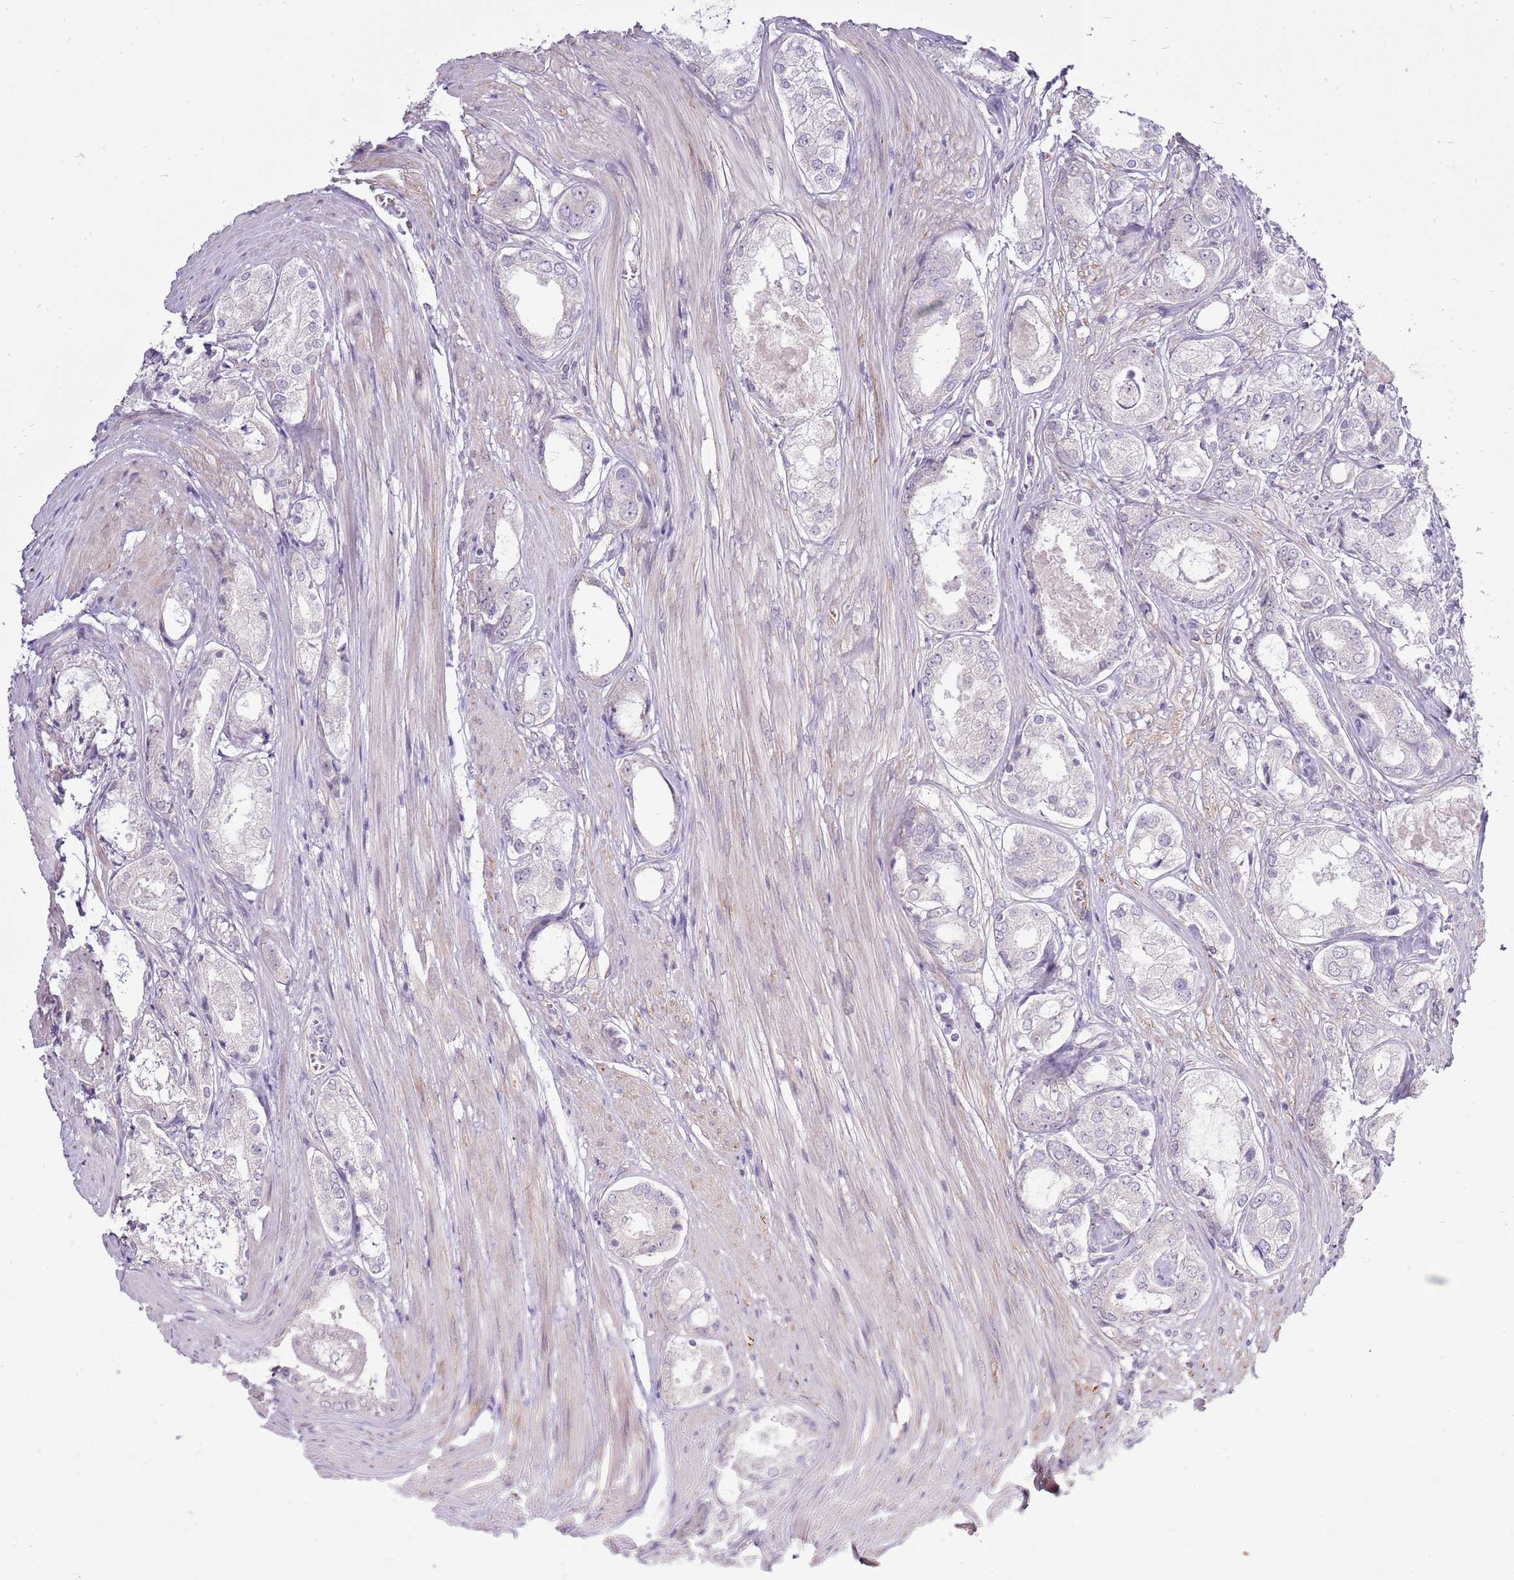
{"staining": {"intensity": "negative", "quantity": "none", "location": "none"}, "tissue": "prostate cancer", "cell_type": "Tumor cells", "image_type": "cancer", "snomed": [{"axis": "morphology", "description": "Adenocarcinoma, Low grade"}, {"axis": "topography", "description": "Prostate"}], "caption": "This is an immunohistochemistry histopathology image of human low-grade adenocarcinoma (prostate). There is no expression in tumor cells.", "gene": "UGGT2", "patient": {"sex": "male", "age": 68}}